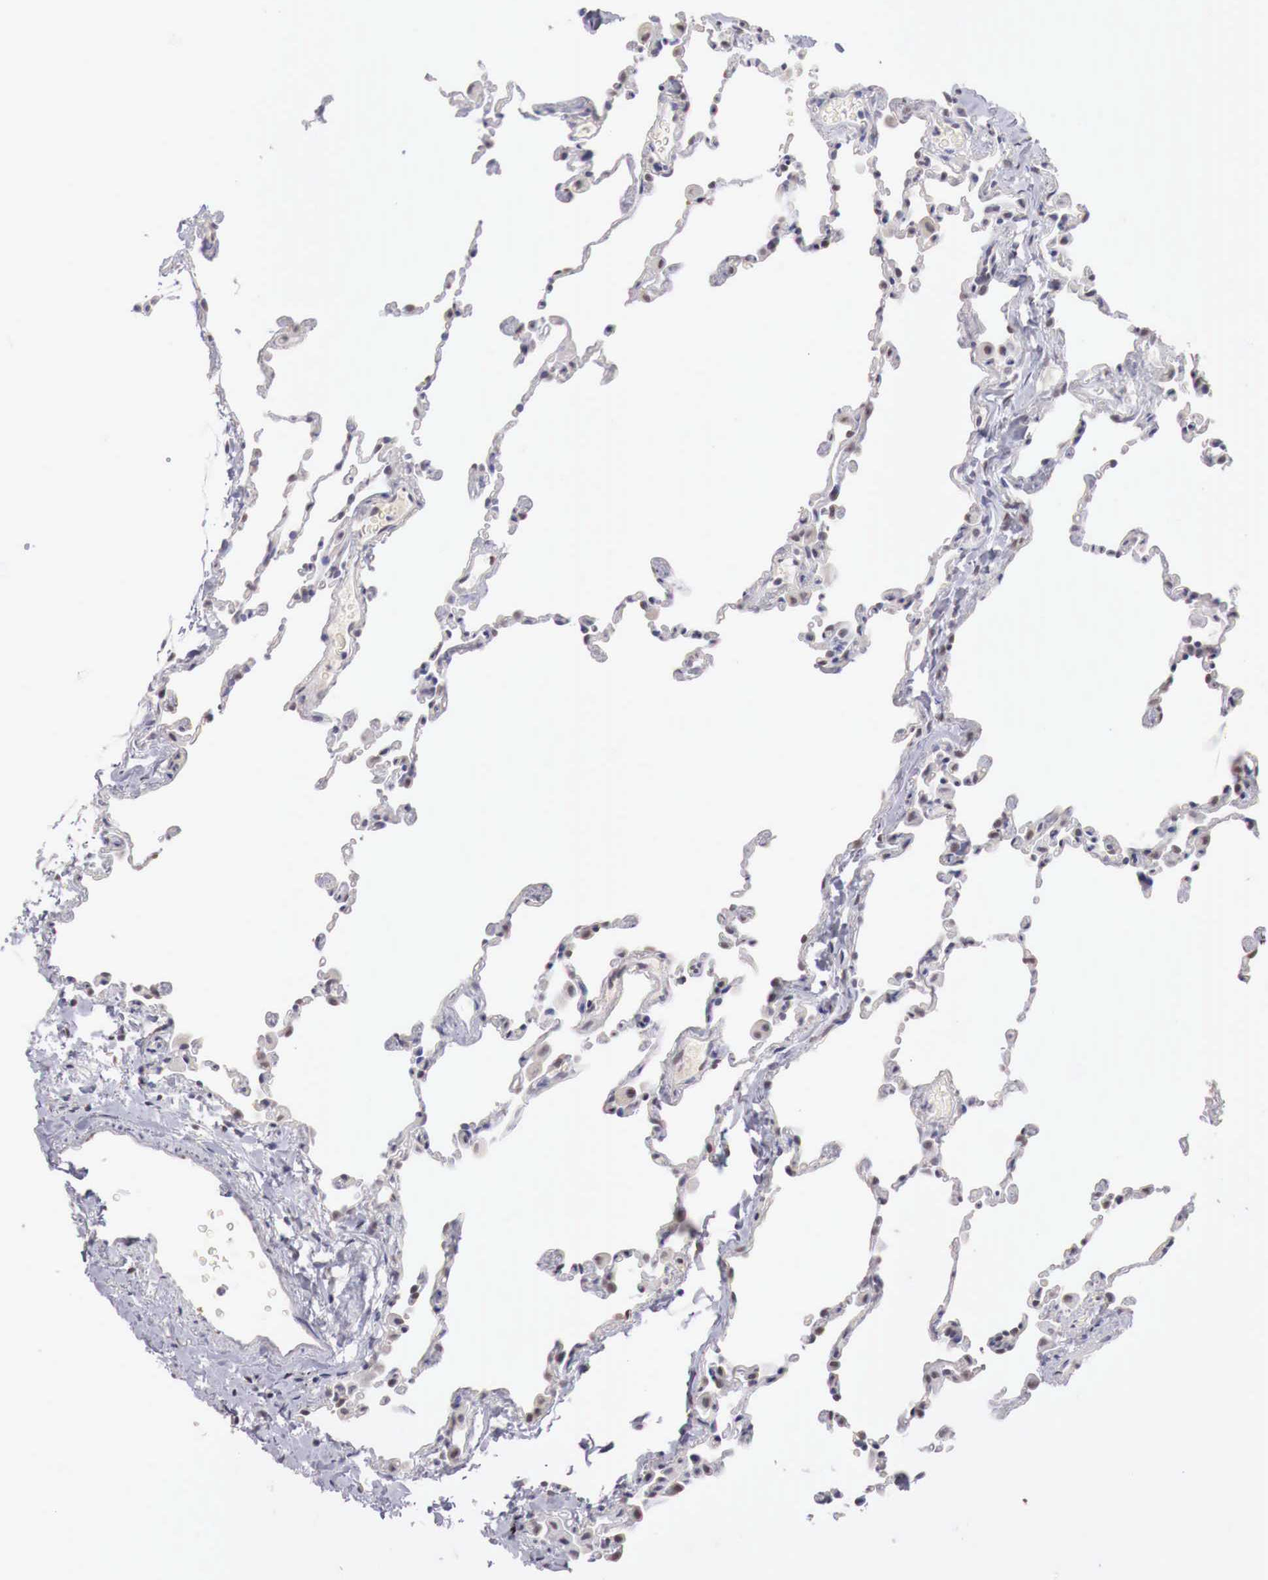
{"staining": {"intensity": "weak", "quantity": "<25%", "location": "nuclear"}, "tissue": "lung", "cell_type": "Alveolar cells", "image_type": "normal", "snomed": [{"axis": "morphology", "description": "Normal tissue, NOS"}, {"axis": "topography", "description": "Lung"}], "caption": "Histopathology image shows no significant protein staining in alveolar cells of benign lung. (DAB IHC with hematoxylin counter stain).", "gene": "UBA1", "patient": {"sex": "female", "age": 61}}